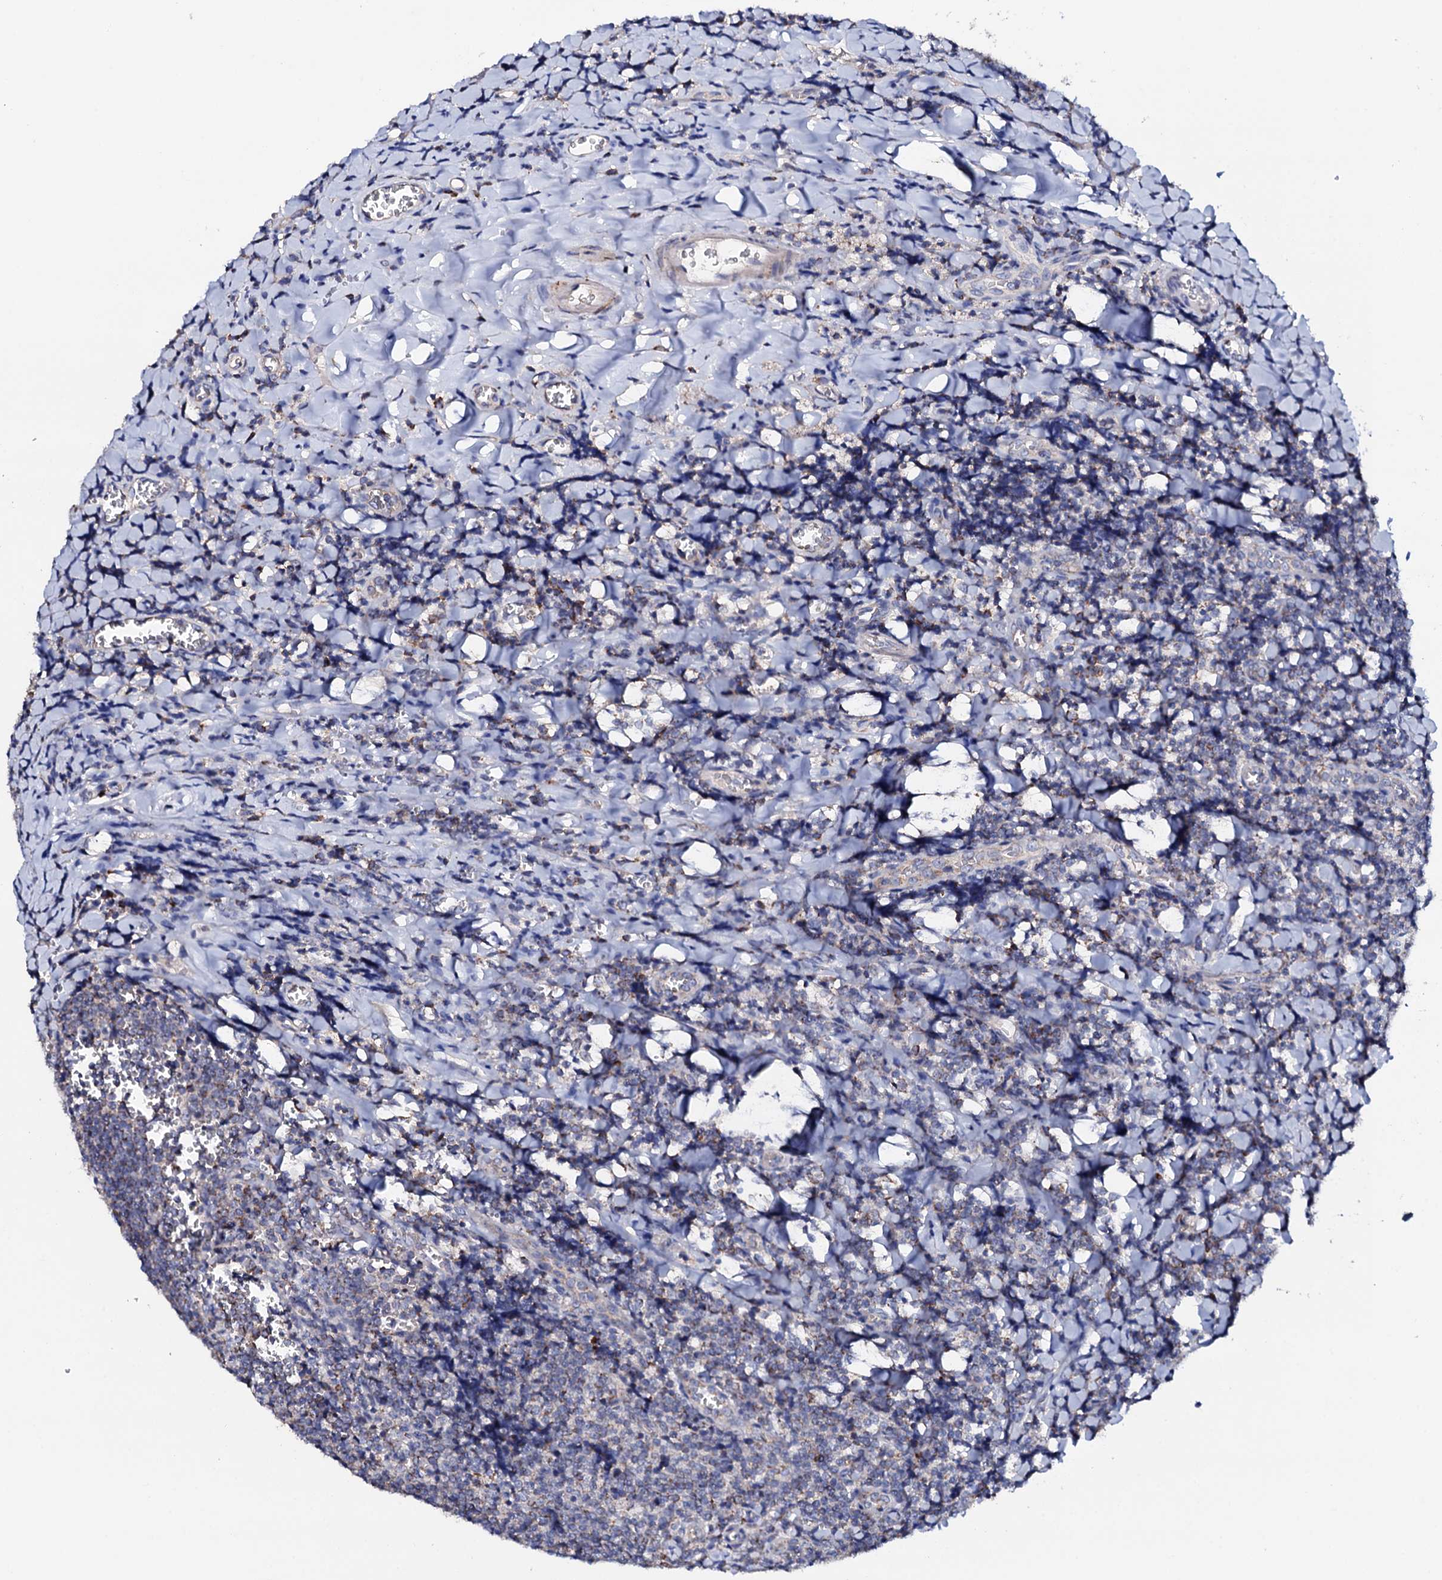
{"staining": {"intensity": "moderate", "quantity": "<25%", "location": "cytoplasmic/membranous"}, "tissue": "tonsil", "cell_type": "Germinal center cells", "image_type": "normal", "snomed": [{"axis": "morphology", "description": "Normal tissue, NOS"}, {"axis": "topography", "description": "Tonsil"}], "caption": "Immunohistochemical staining of normal tonsil shows low levels of moderate cytoplasmic/membranous positivity in approximately <25% of germinal center cells. (DAB IHC, brown staining for protein, blue staining for nuclei).", "gene": "TCAF2C", "patient": {"sex": "male", "age": 27}}